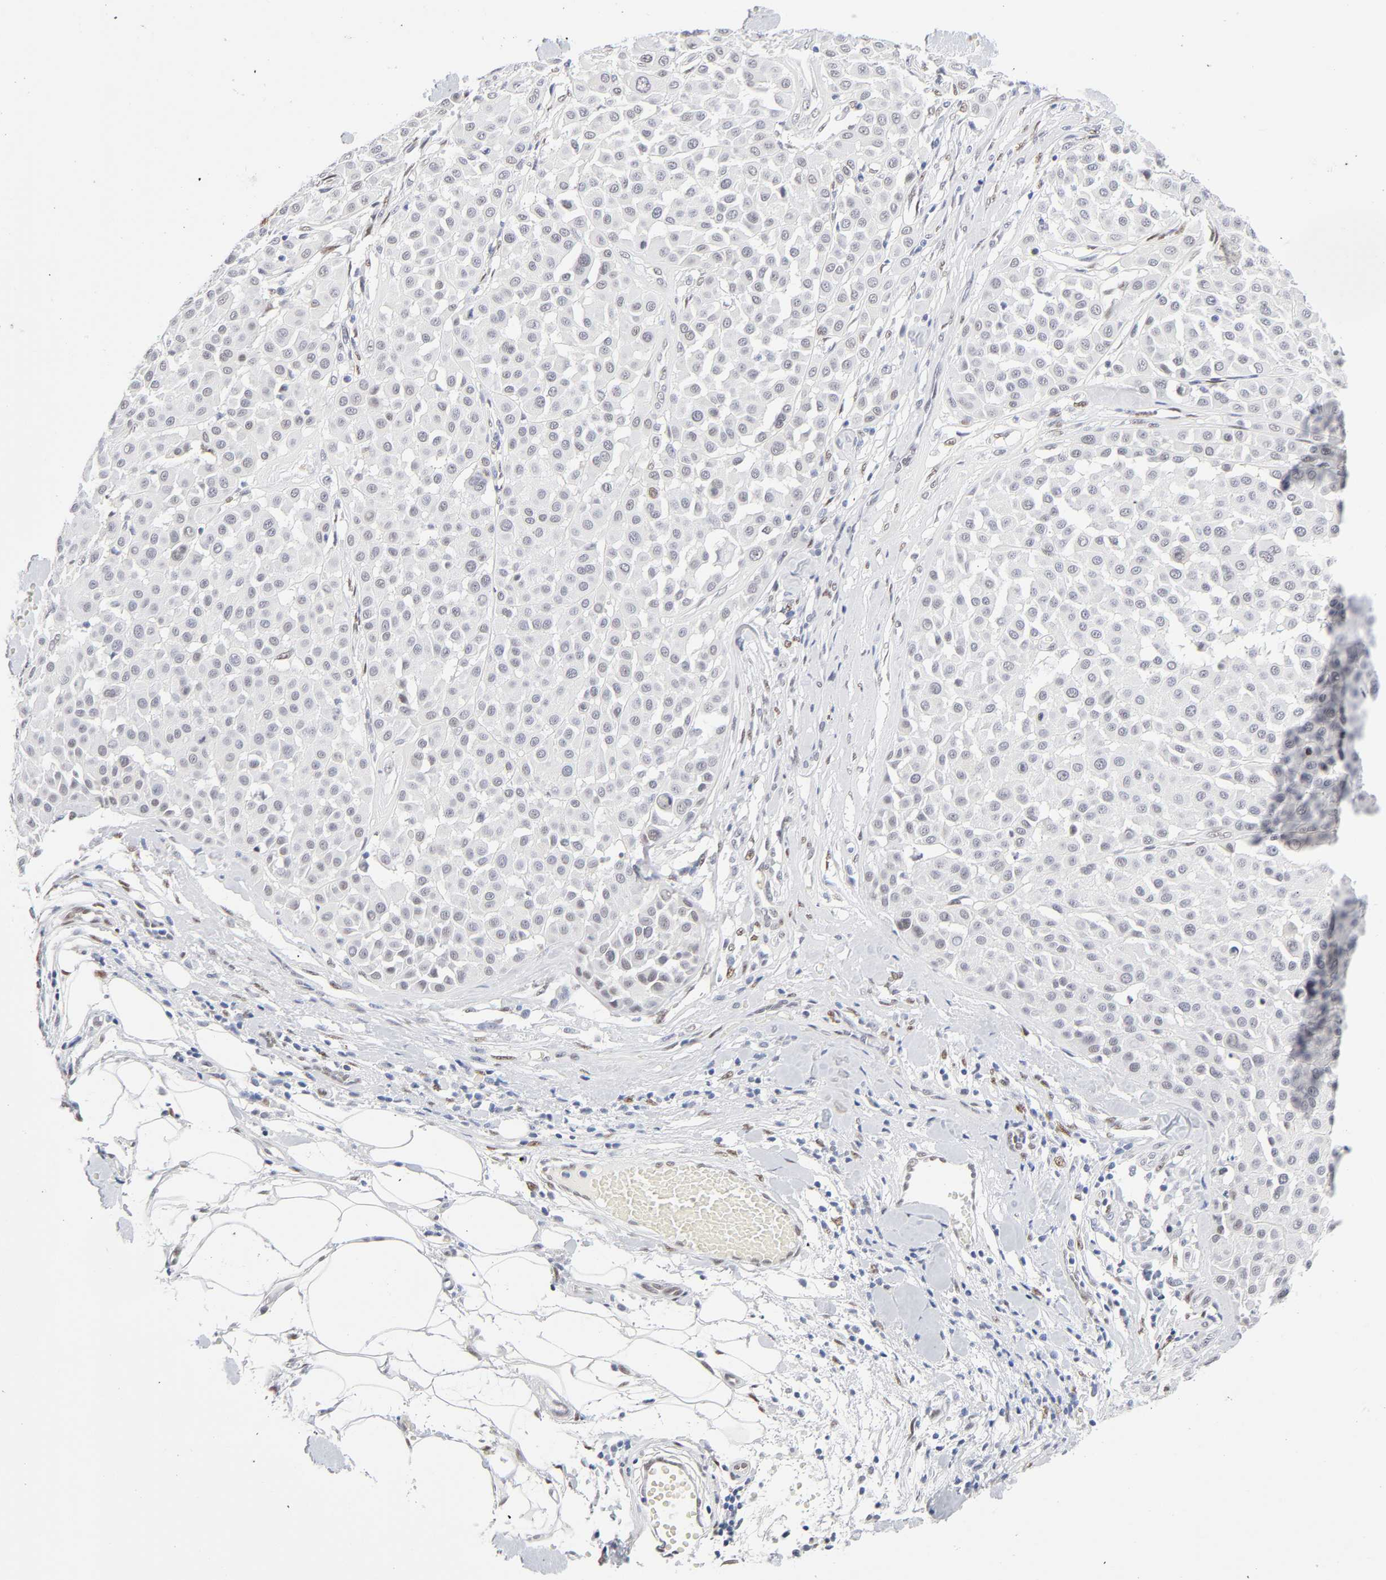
{"staining": {"intensity": "negative", "quantity": "none", "location": "none"}, "tissue": "melanoma", "cell_type": "Tumor cells", "image_type": "cancer", "snomed": [{"axis": "morphology", "description": "Malignant melanoma, Metastatic site"}, {"axis": "topography", "description": "Soft tissue"}], "caption": "Immunohistochemistry (IHC) of human melanoma exhibits no staining in tumor cells.", "gene": "NFIC", "patient": {"sex": "male", "age": 41}}